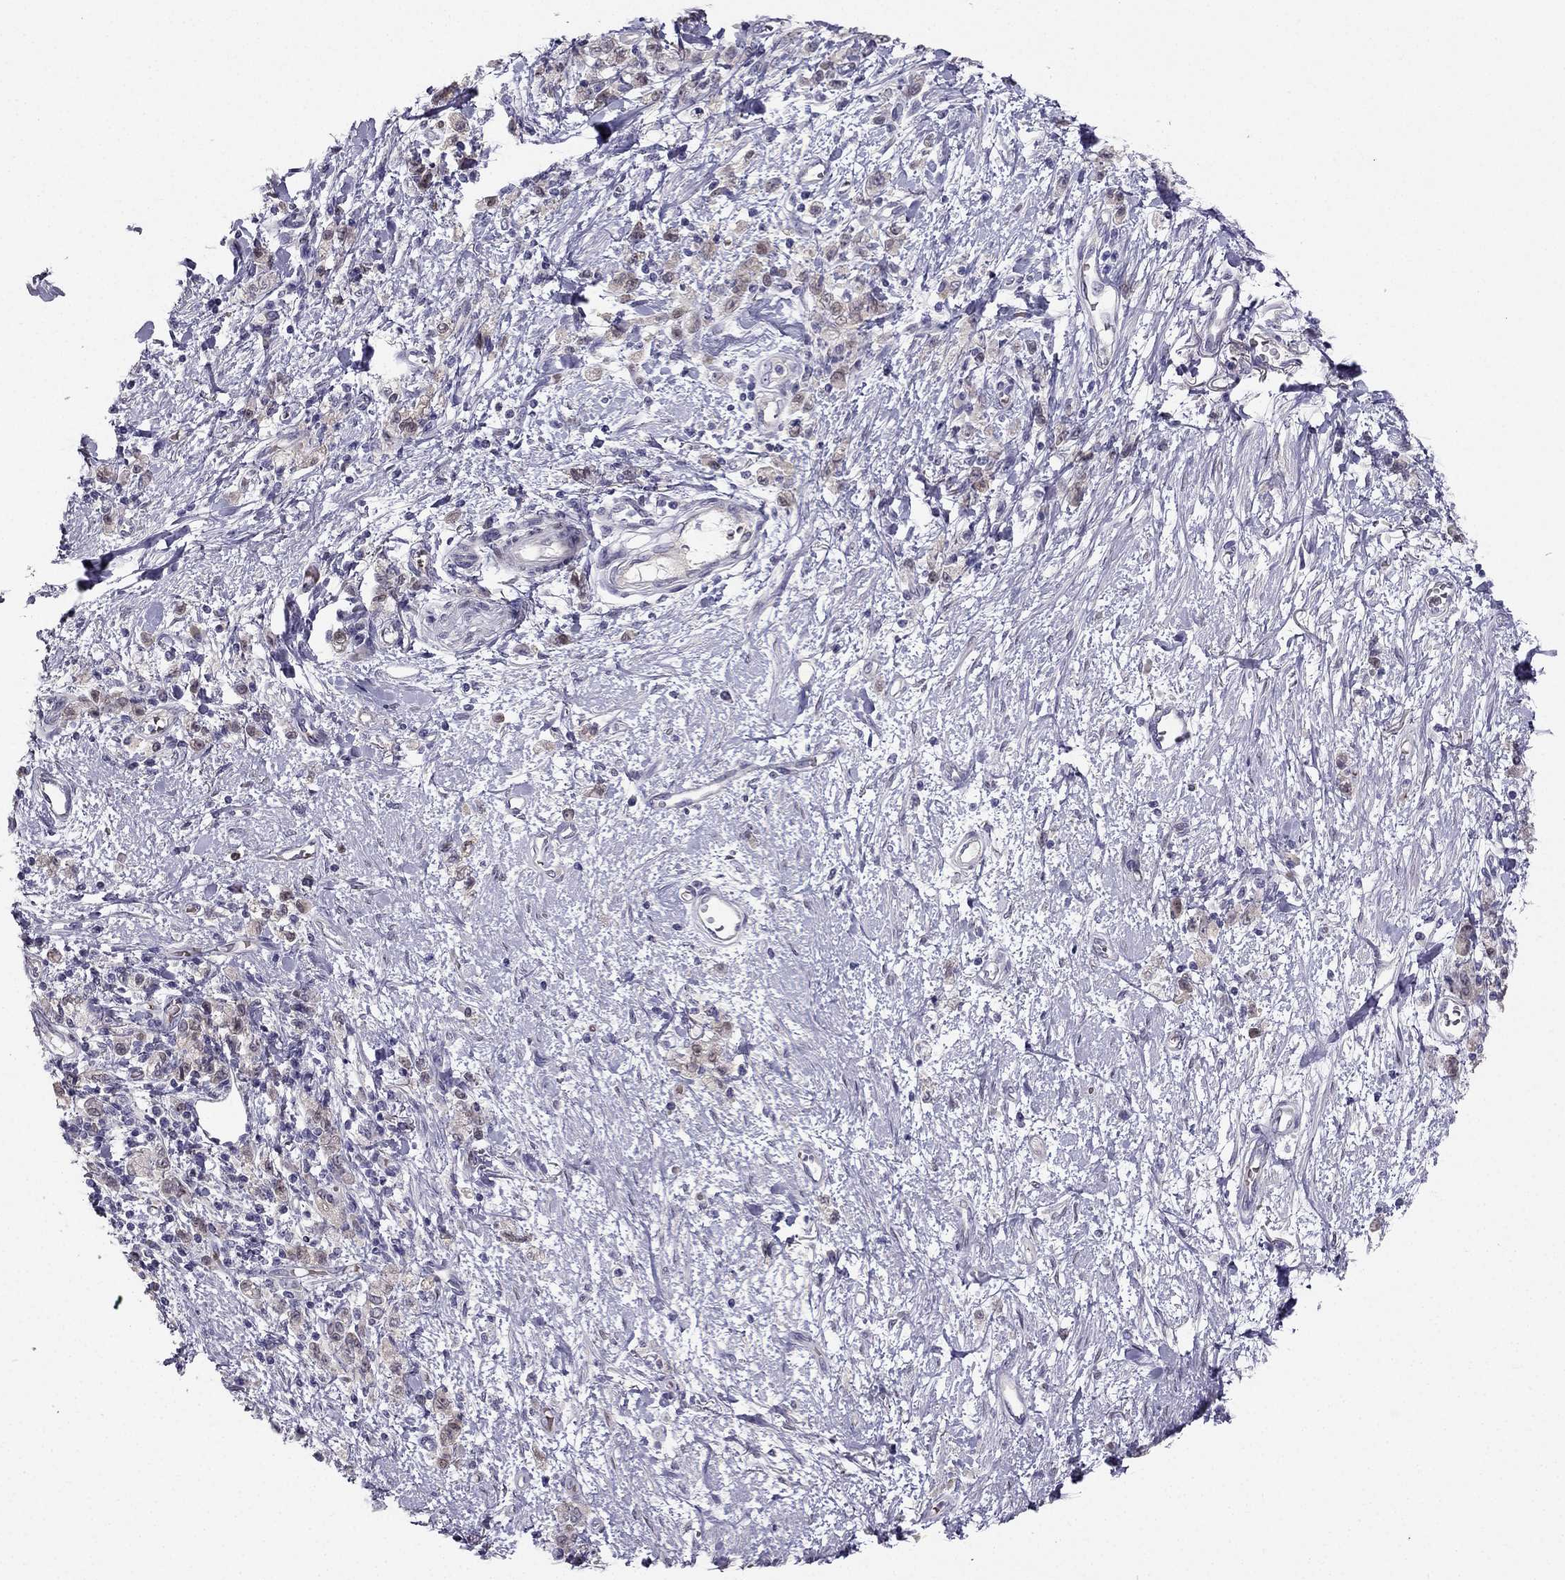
{"staining": {"intensity": "weak", "quantity": ">75%", "location": "nuclear"}, "tissue": "stomach cancer", "cell_type": "Tumor cells", "image_type": "cancer", "snomed": [{"axis": "morphology", "description": "Adenocarcinoma, NOS"}, {"axis": "topography", "description": "Stomach"}], "caption": "Protein analysis of stomach cancer tissue displays weak nuclear expression in about >75% of tumor cells.", "gene": "RSPH14", "patient": {"sex": "male", "age": 77}}